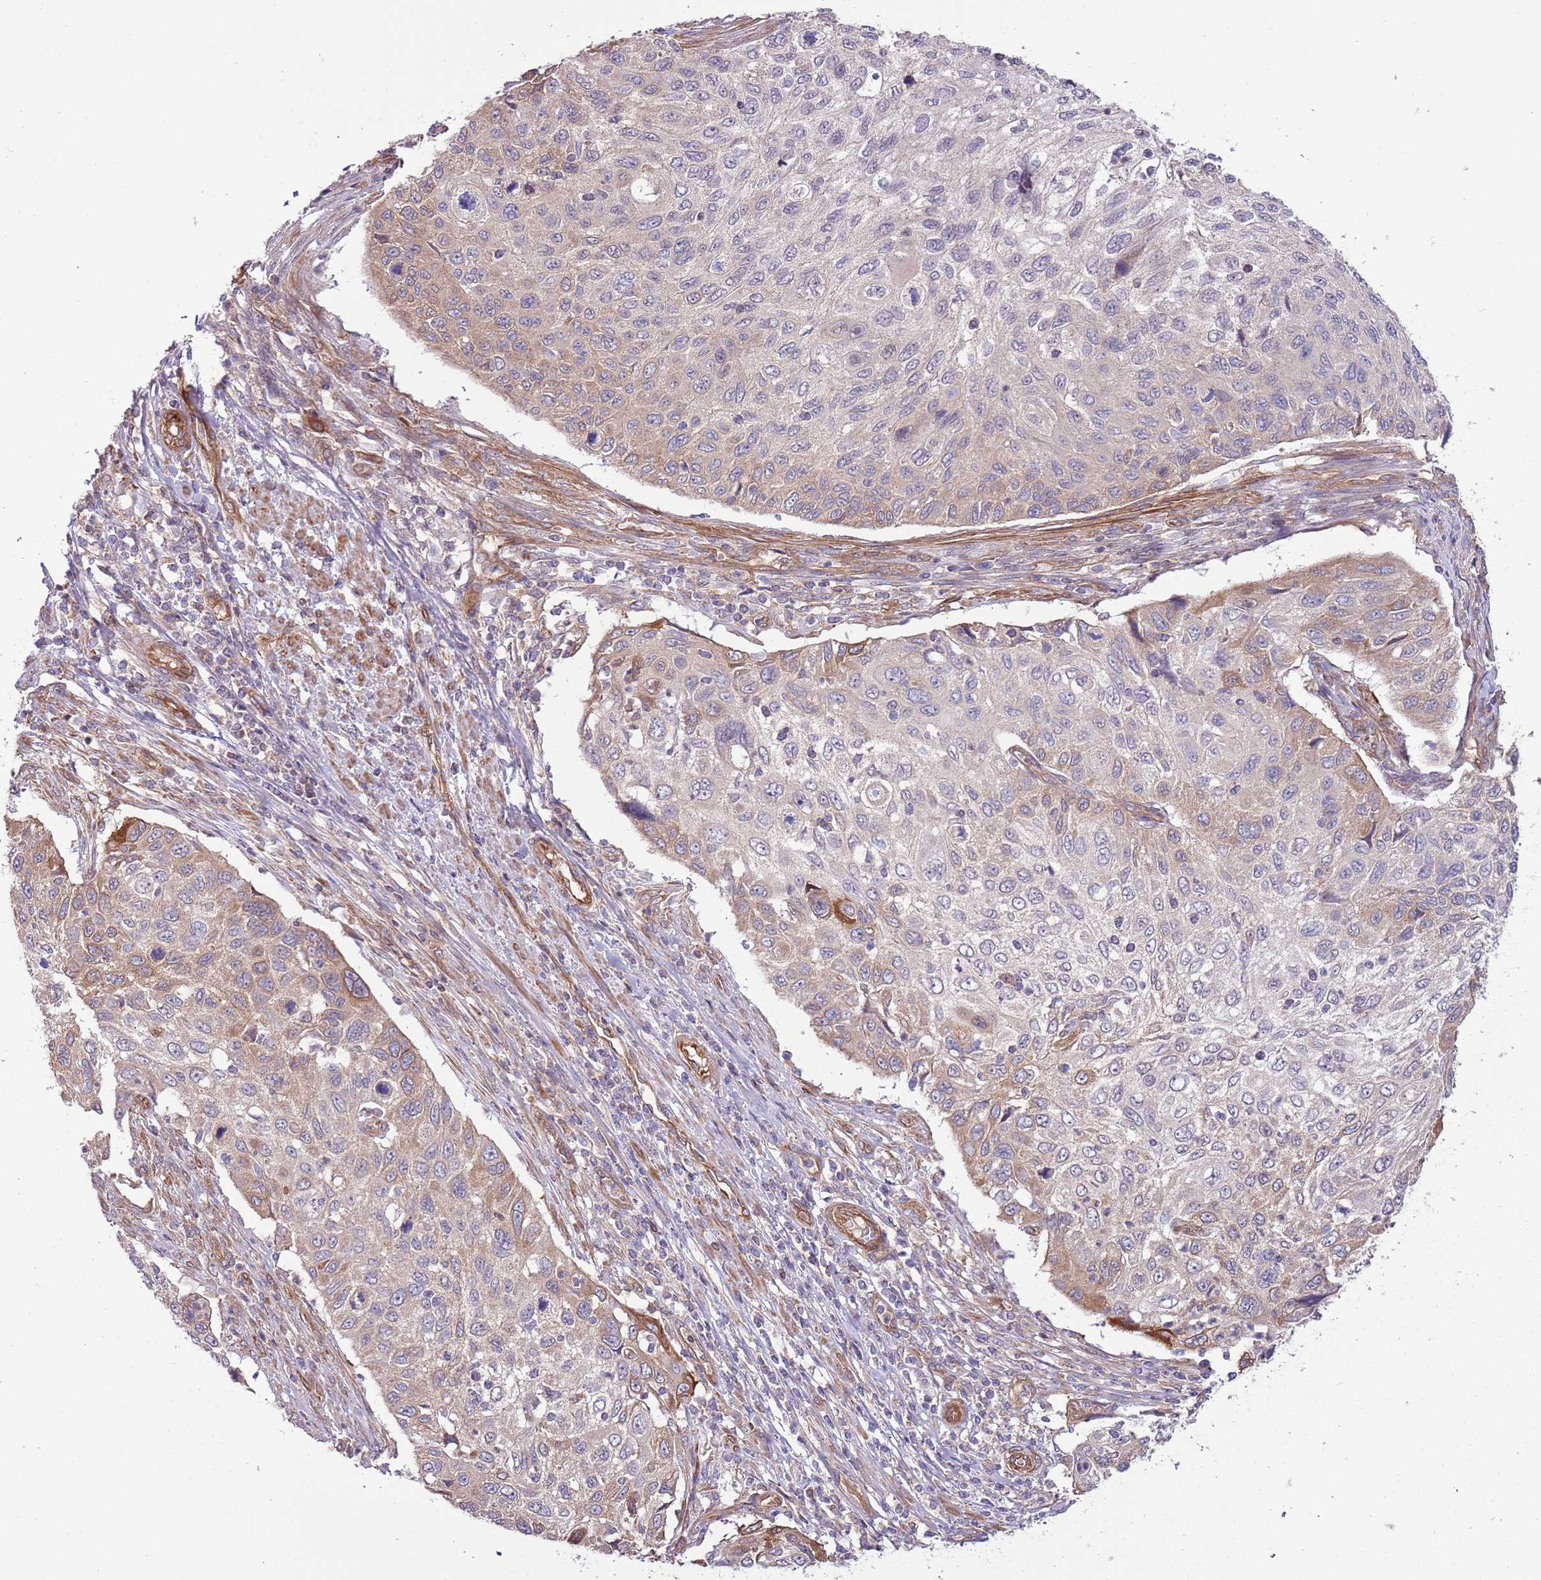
{"staining": {"intensity": "moderate", "quantity": "<25%", "location": "cytoplasmic/membranous"}, "tissue": "cervical cancer", "cell_type": "Tumor cells", "image_type": "cancer", "snomed": [{"axis": "morphology", "description": "Squamous cell carcinoma, NOS"}, {"axis": "topography", "description": "Cervix"}], "caption": "Cervical squamous cell carcinoma stained for a protein (brown) demonstrates moderate cytoplasmic/membranous positive positivity in about <25% of tumor cells.", "gene": "LPIN2", "patient": {"sex": "female", "age": 70}}